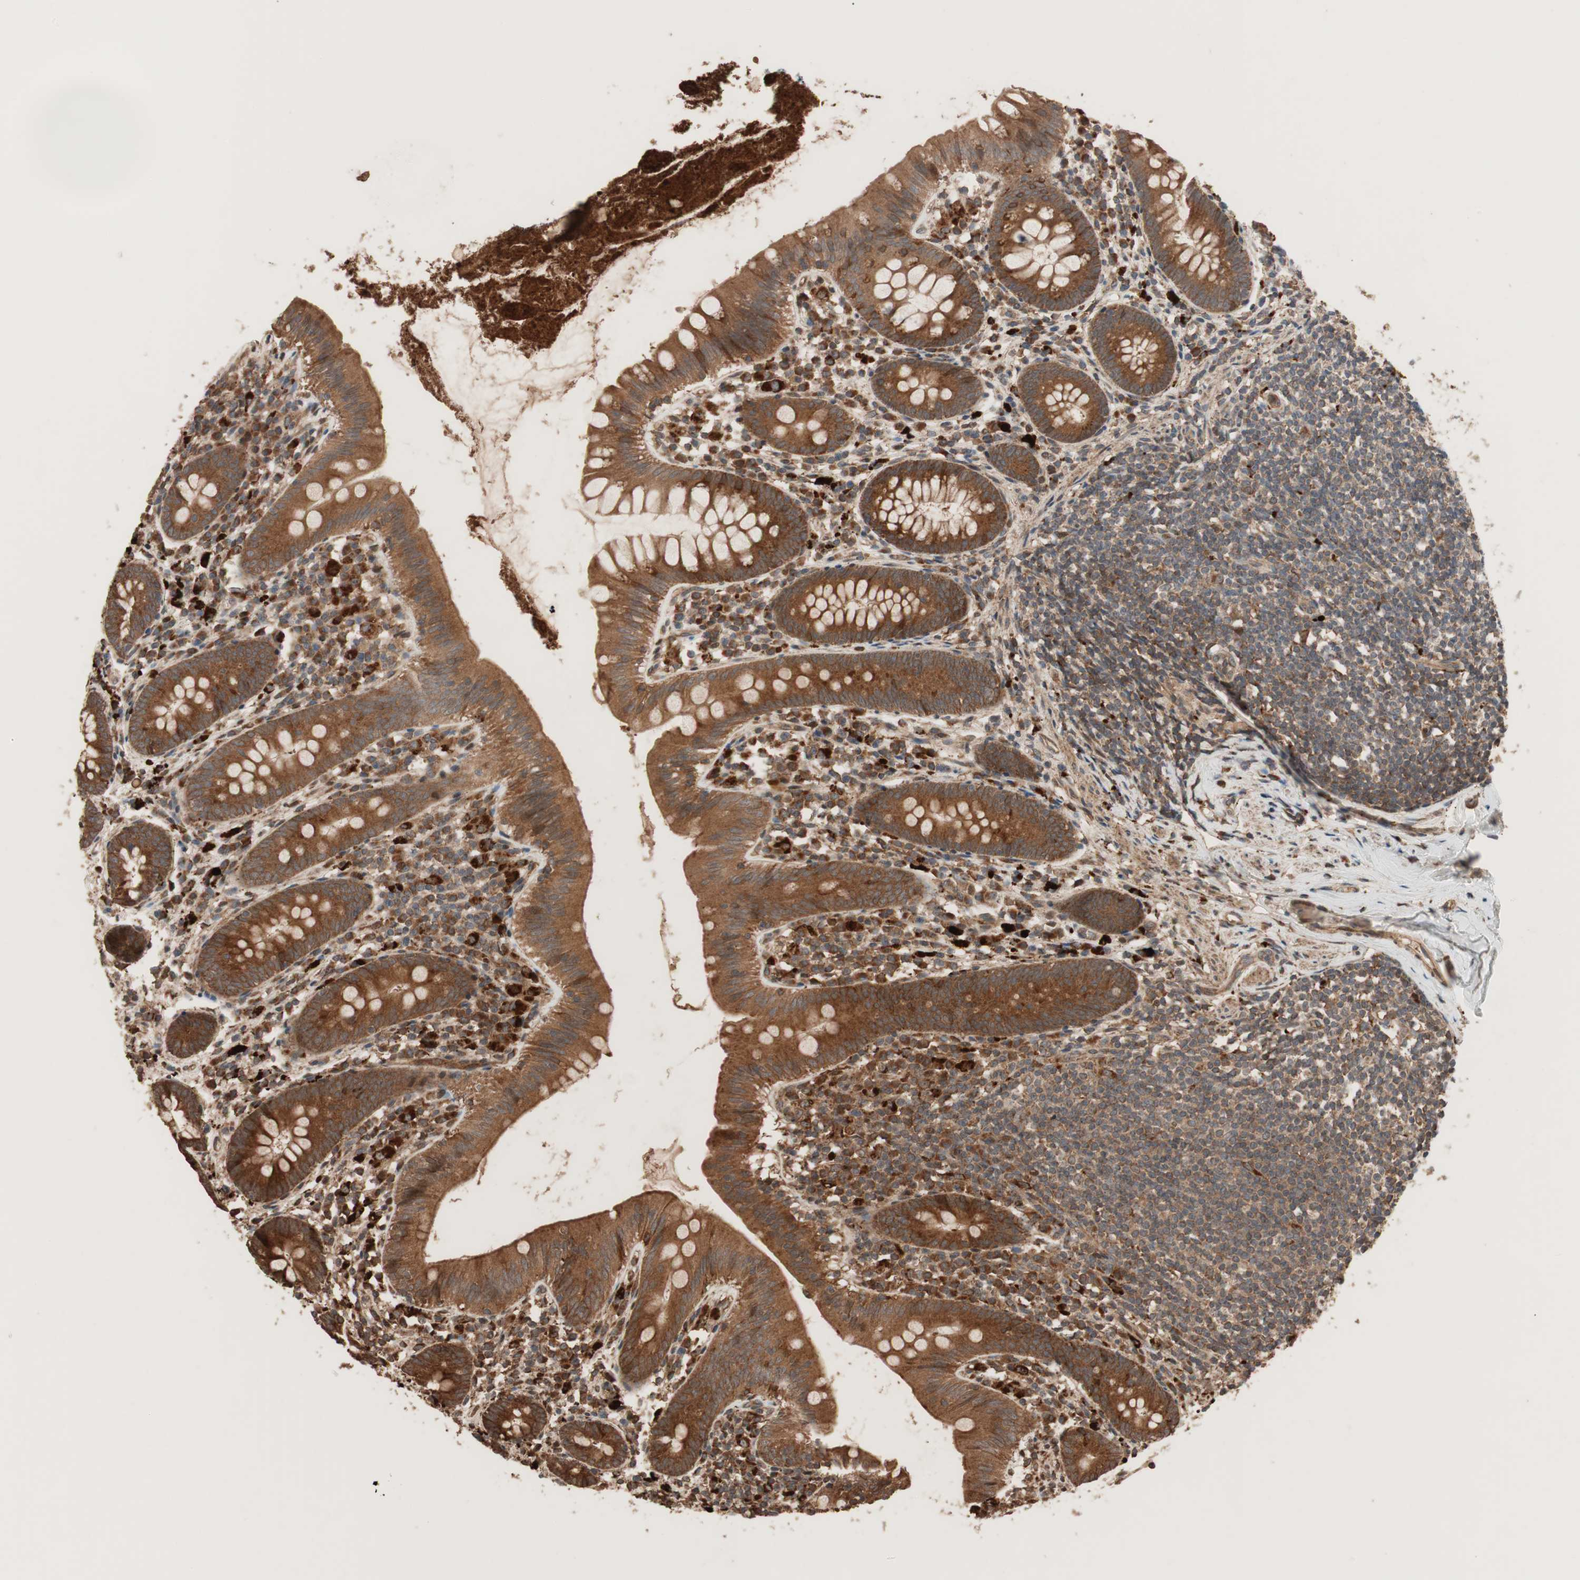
{"staining": {"intensity": "strong", "quantity": ">75%", "location": "cytoplasmic/membranous"}, "tissue": "appendix", "cell_type": "Glandular cells", "image_type": "normal", "snomed": [{"axis": "morphology", "description": "Normal tissue, NOS"}, {"axis": "topography", "description": "Appendix"}], "caption": "Protein analysis of normal appendix shows strong cytoplasmic/membranous staining in about >75% of glandular cells.", "gene": "RAB1A", "patient": {"sex": "male", "age": 52}}